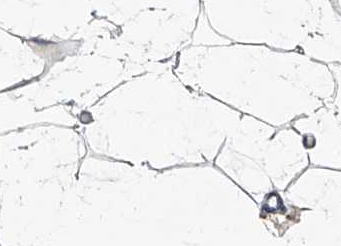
{"staining": {"intensity": "moderate", "quantity": "25%-75%", "location": "cytoplasmic/membranous"}, "tissue": "adipose tissue", "cell_type": "Adipocytes", "image_type": "normal", "snomed": [{"axis": "morphology", "description": "Normal tissue, NOS"}, {"axis": "topography", "description": "Breast"}], "caption": "Brown immunohistochemical staining in unremarkable adipose tissue exhibits moderate cytoplasmic/membranous expression in approximately 25%-75% of adipocytes. Using DAB (brown) and hematoxylin (blue) stains, captured at high magnification using brightfield microscopy.", "gene": "TMEM63C", "patient": {"sex": "female", "age": 23}}